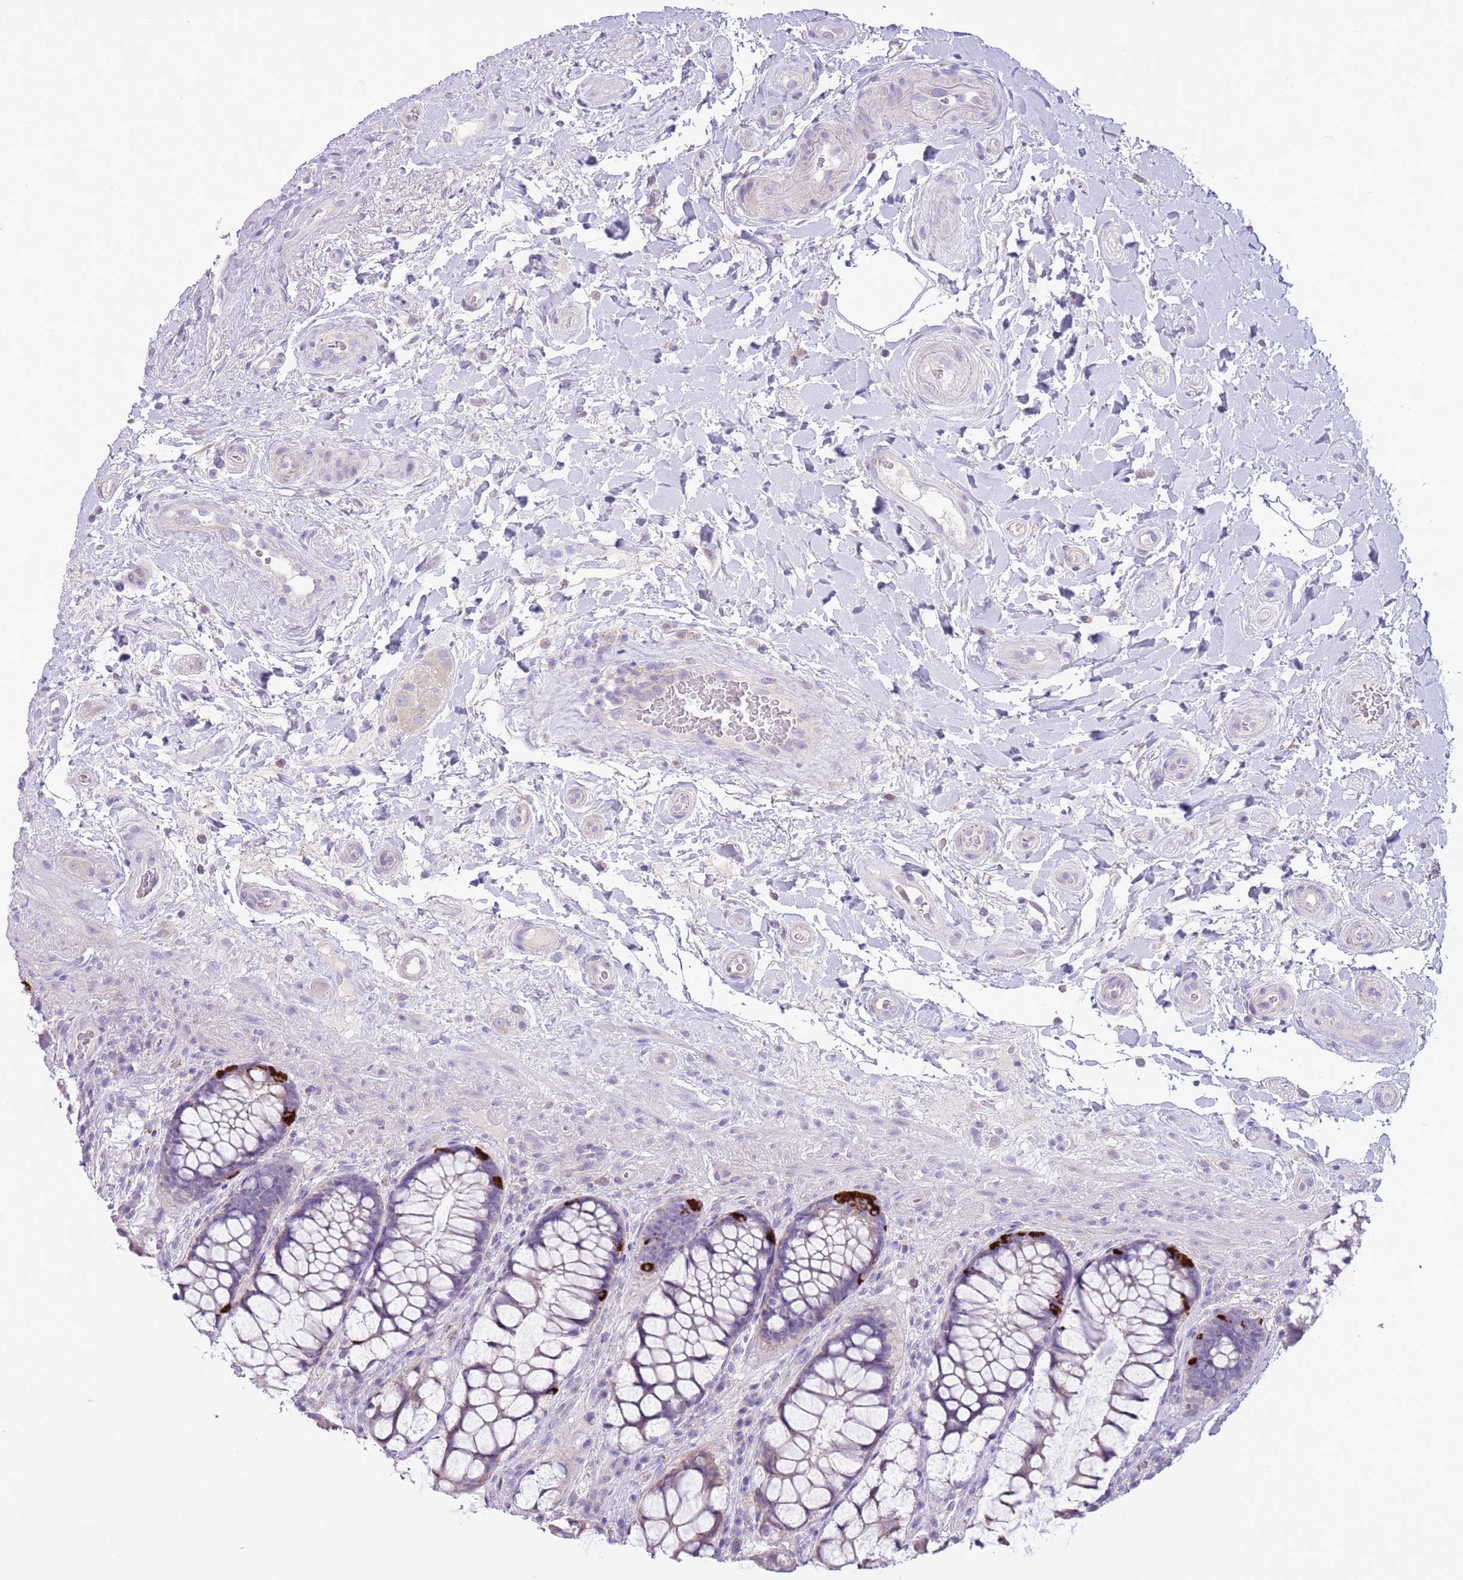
{"staining": {"intensity": "strong", "quantity": "<25%", "location": "cytoplasmic/membranous"}, "tissue": "rectum", "cell_type": "Glandular cells", "image_type": "normal", "snomed": [{"axis": "morphology", "description": "Normal tissue, NOS"}, {"axis": "topography", "description": "Rectum"}], "caption": "Human rectum stained with a protein marker shows strong staining in glandular cells.", "gene": "ZNF697", "patient": {"sex": "female", "age": 58}}